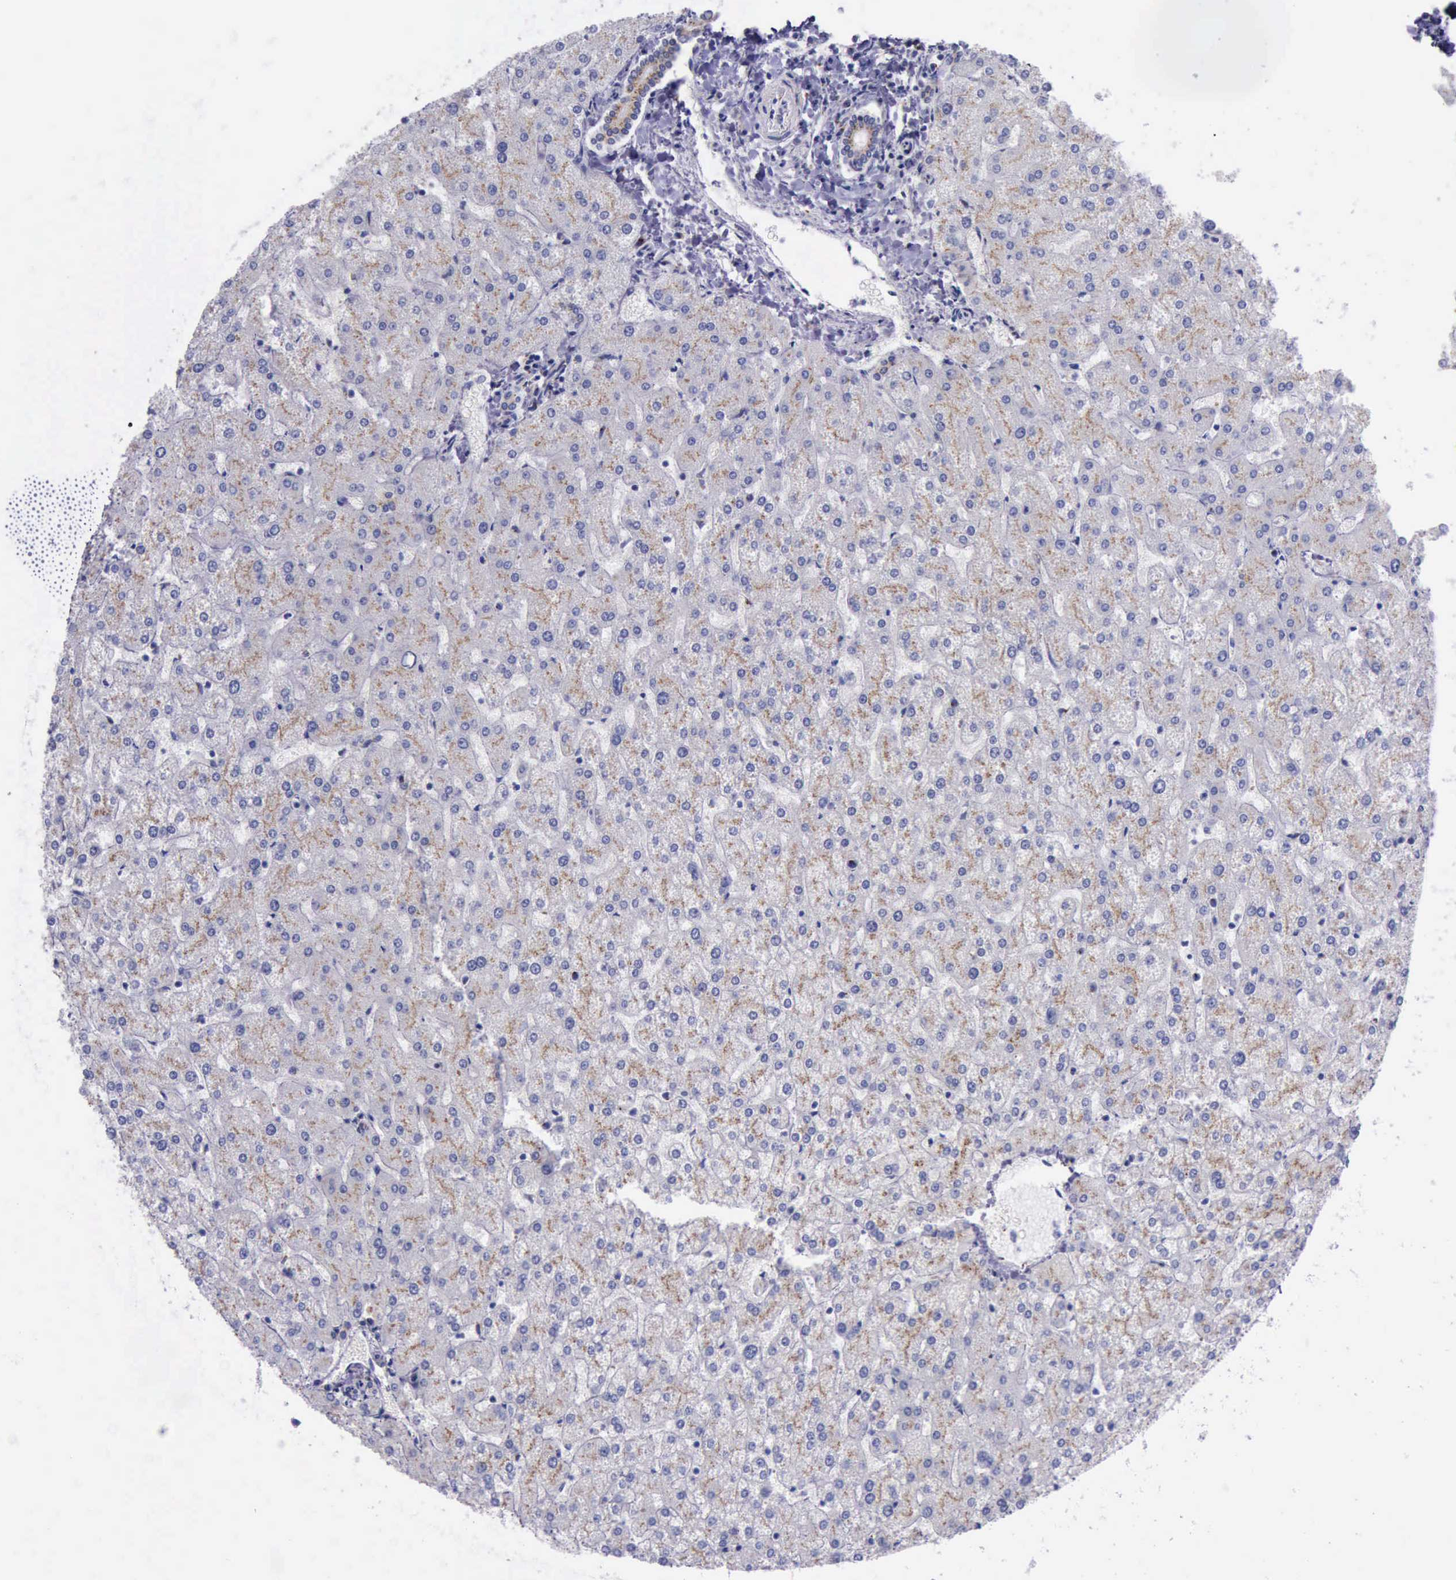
{"staining": {"intensity": "moderate", "quantity": ">75%", "location": "cytoplasmic/membranous"}, "tissue": "liver", "cell_type": "Cholangiocytes", "image_type": "normal", "snomed": [{"axis": "morphology", "description": "Normal tissue, NOS"}, {"axis": "topography", "description": "Liver"}], "caption": "High-power microscopy captured an IHC histopathology image of unremarkable liver, revealing moderate cytoplasmic/membranous staining in about >75% of cholangiocytes.", "gene": "GOLGA5", "patient": {"sex": "female", "age": 32}}